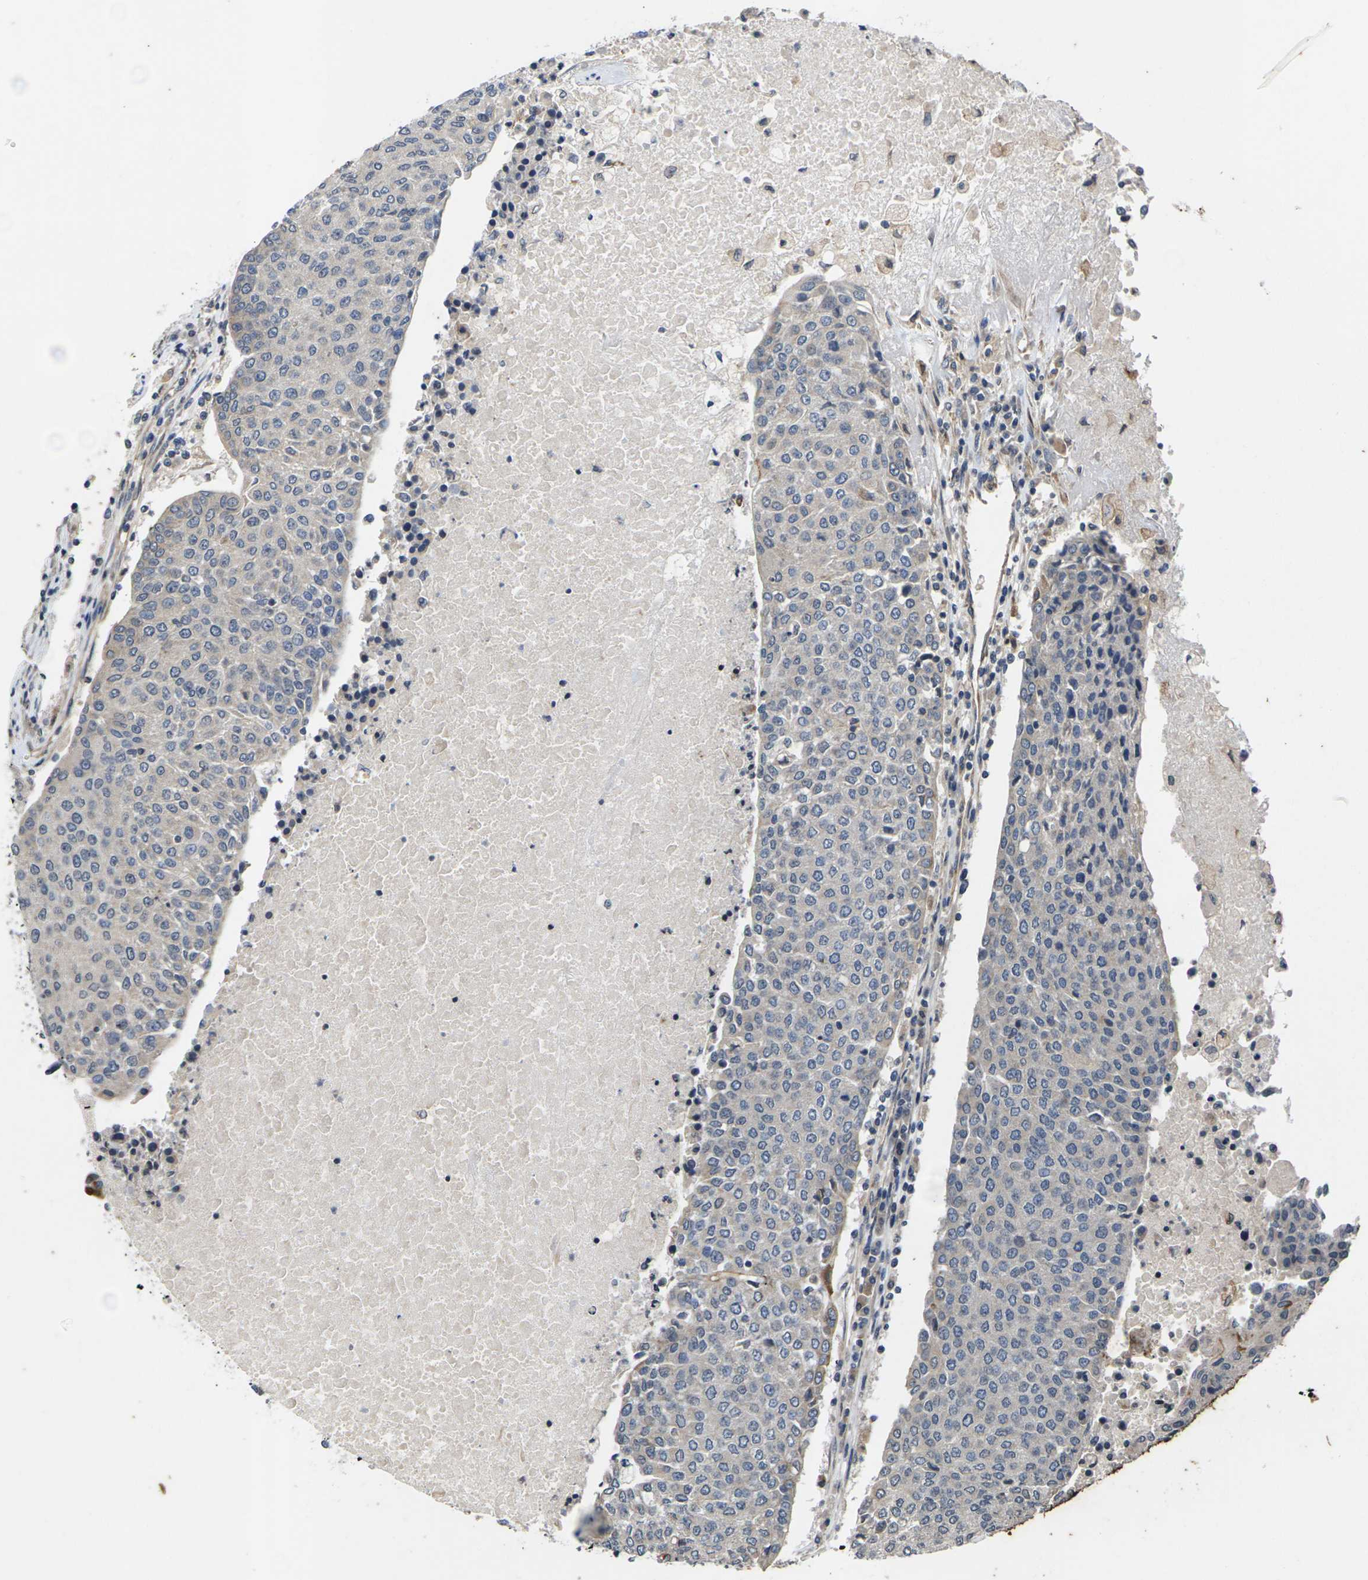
{"staining": {"intensity": "weak", "quantity": ">75%", "location": "cytoplasmic/membranous"}, "tissue": "urothelial cancer", "cell_type": "Tumor cells", "image_type": "cancer", "snomed": [{"axis": "morphology", "description": "Urothelial carcinoma, High grade"}, {"axis": "topography", "description": "Urinary bladder"}], "caption": "Approximately >75% of tumor cells in human urothelial cancer exhibit weak cytoplasmic/membranous protein positivity as visualized by brown immunohistochemical staining.", "gene": "DKK2", "patient": {"sex": "female", "age": 85}}